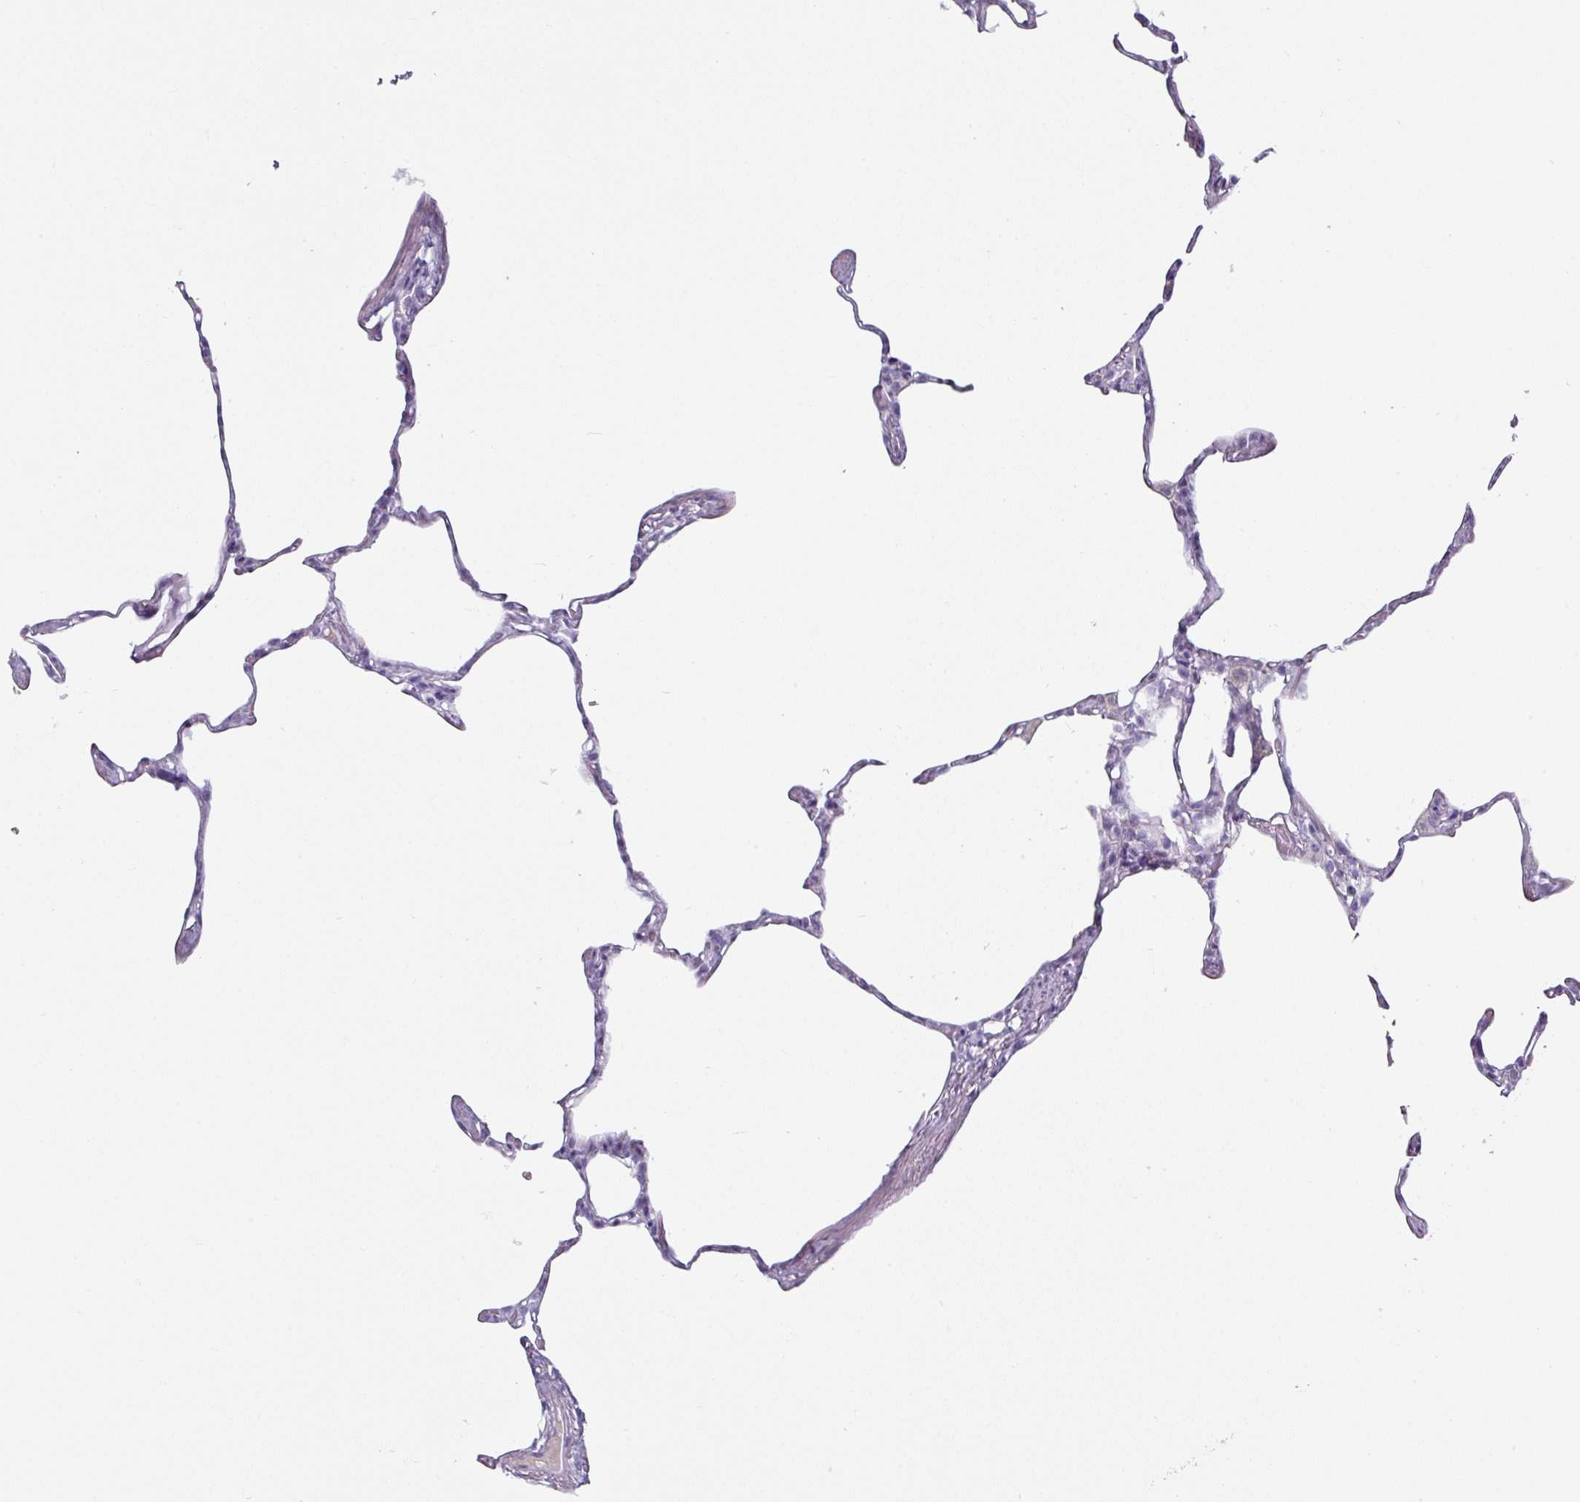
{"staining": {"intensity": "negative", "quantity": "none", "location": "none"}, "tissue": "lung", "cell_type": "Alveolar cells", "image_type": "normal", "snomed": [{"axis": "morphology", "description": "Normal tissue, NOS"}, {"axis": "topography", "description": "Lung"}], "caption": "This is an IHC histopathology image of normal human lung. There is no staining in alveolar cells.", "gene": "CLCA1", "patient": {"sex": "male", "age": 65}}